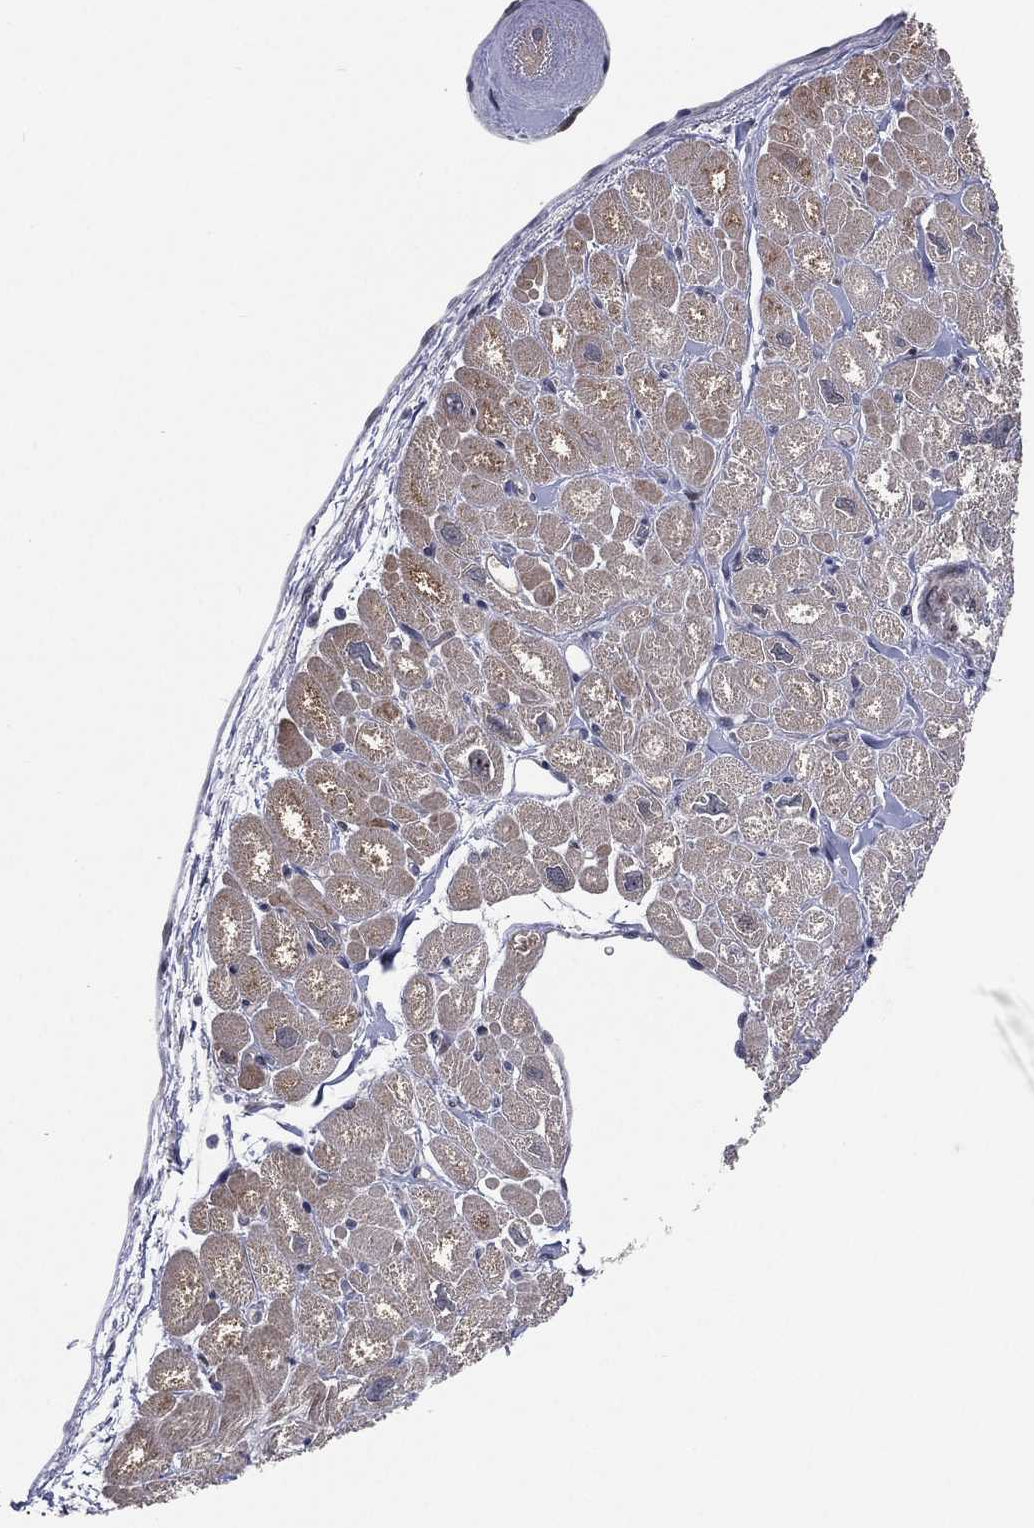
{"staining": {"intensity": "weak", "quantity": "<25%", "location": "cytoplasmic/membranous"}, "tissue": "heart muscle", "cell_type": "Cardiomyocytes", "image_type": "normal", "snomed": [{"axis": "morphology", "description": "Normal tissue, NOS"}, {"axis": "topography", "description": "Heart"}], "caption": "High magnification brightfield microscopy of unremarkable heart muscle stained with DAB (brown) and counterstained with hematoxylin (blue): cardiomyocytes show no significant positivity. Nuclei are stained in blue.", "gene": "UTP14A", "patient": {"sex": "male", "age": 55}}